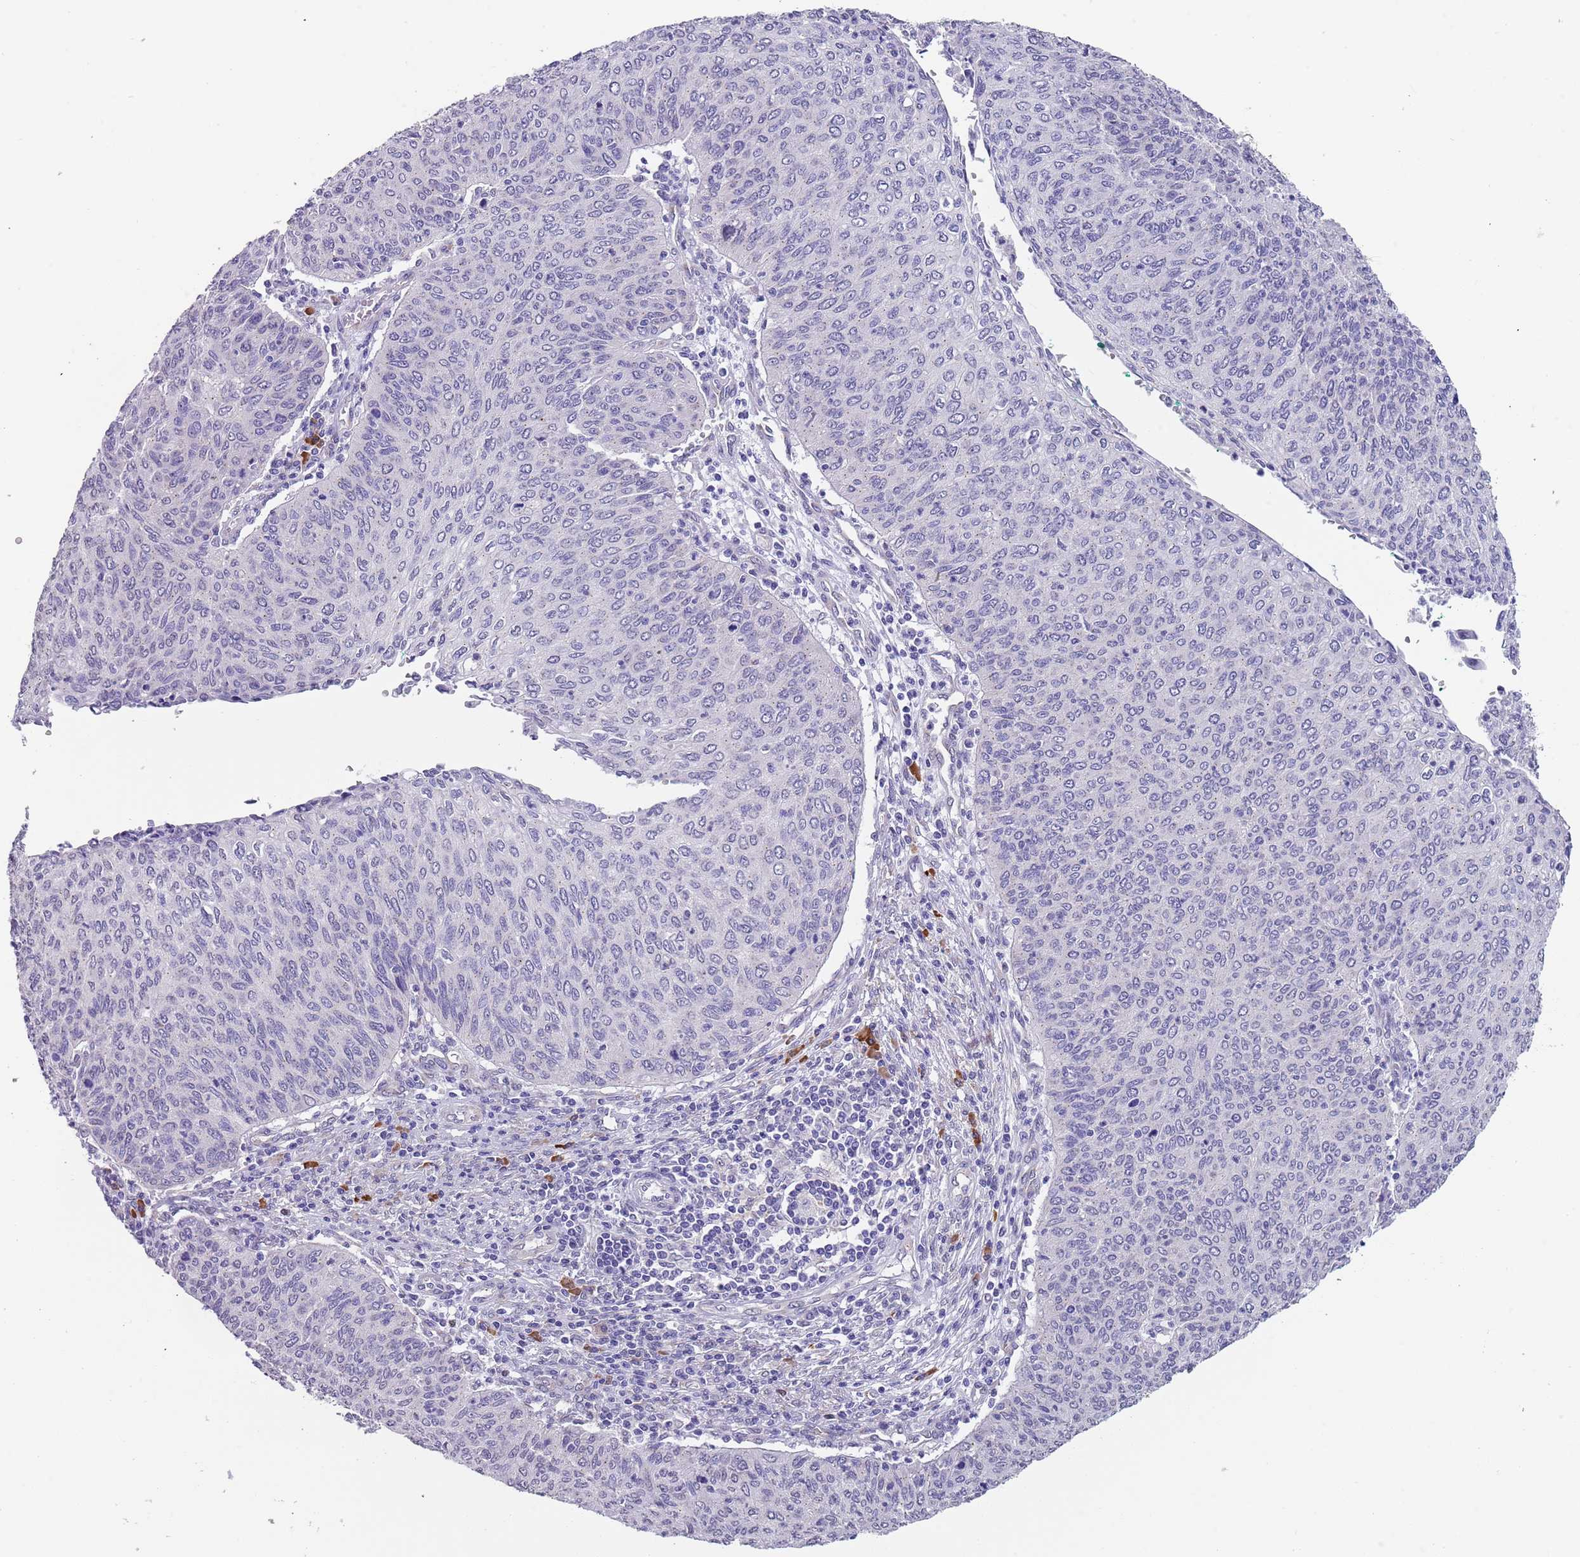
{"staining": {"intensity": "negative", "quantity": "none", "location": "none"}, "tissue": "cervical cancer", "cell_type": "Tumor cells", "image_type": "cancer", "snomed": [{"axis": "morphology", "description": "Squamous cell carcinoma, NOS"}, {"axis": "topography", "description": "Cervix"}], "caption": "Immunohistochemical staining of squamous cell carcinoma (cervical) displays no significant expression in tumor cells.", "gene": "TNRC6C", "patient": {"sex": "female", "age": 38}}